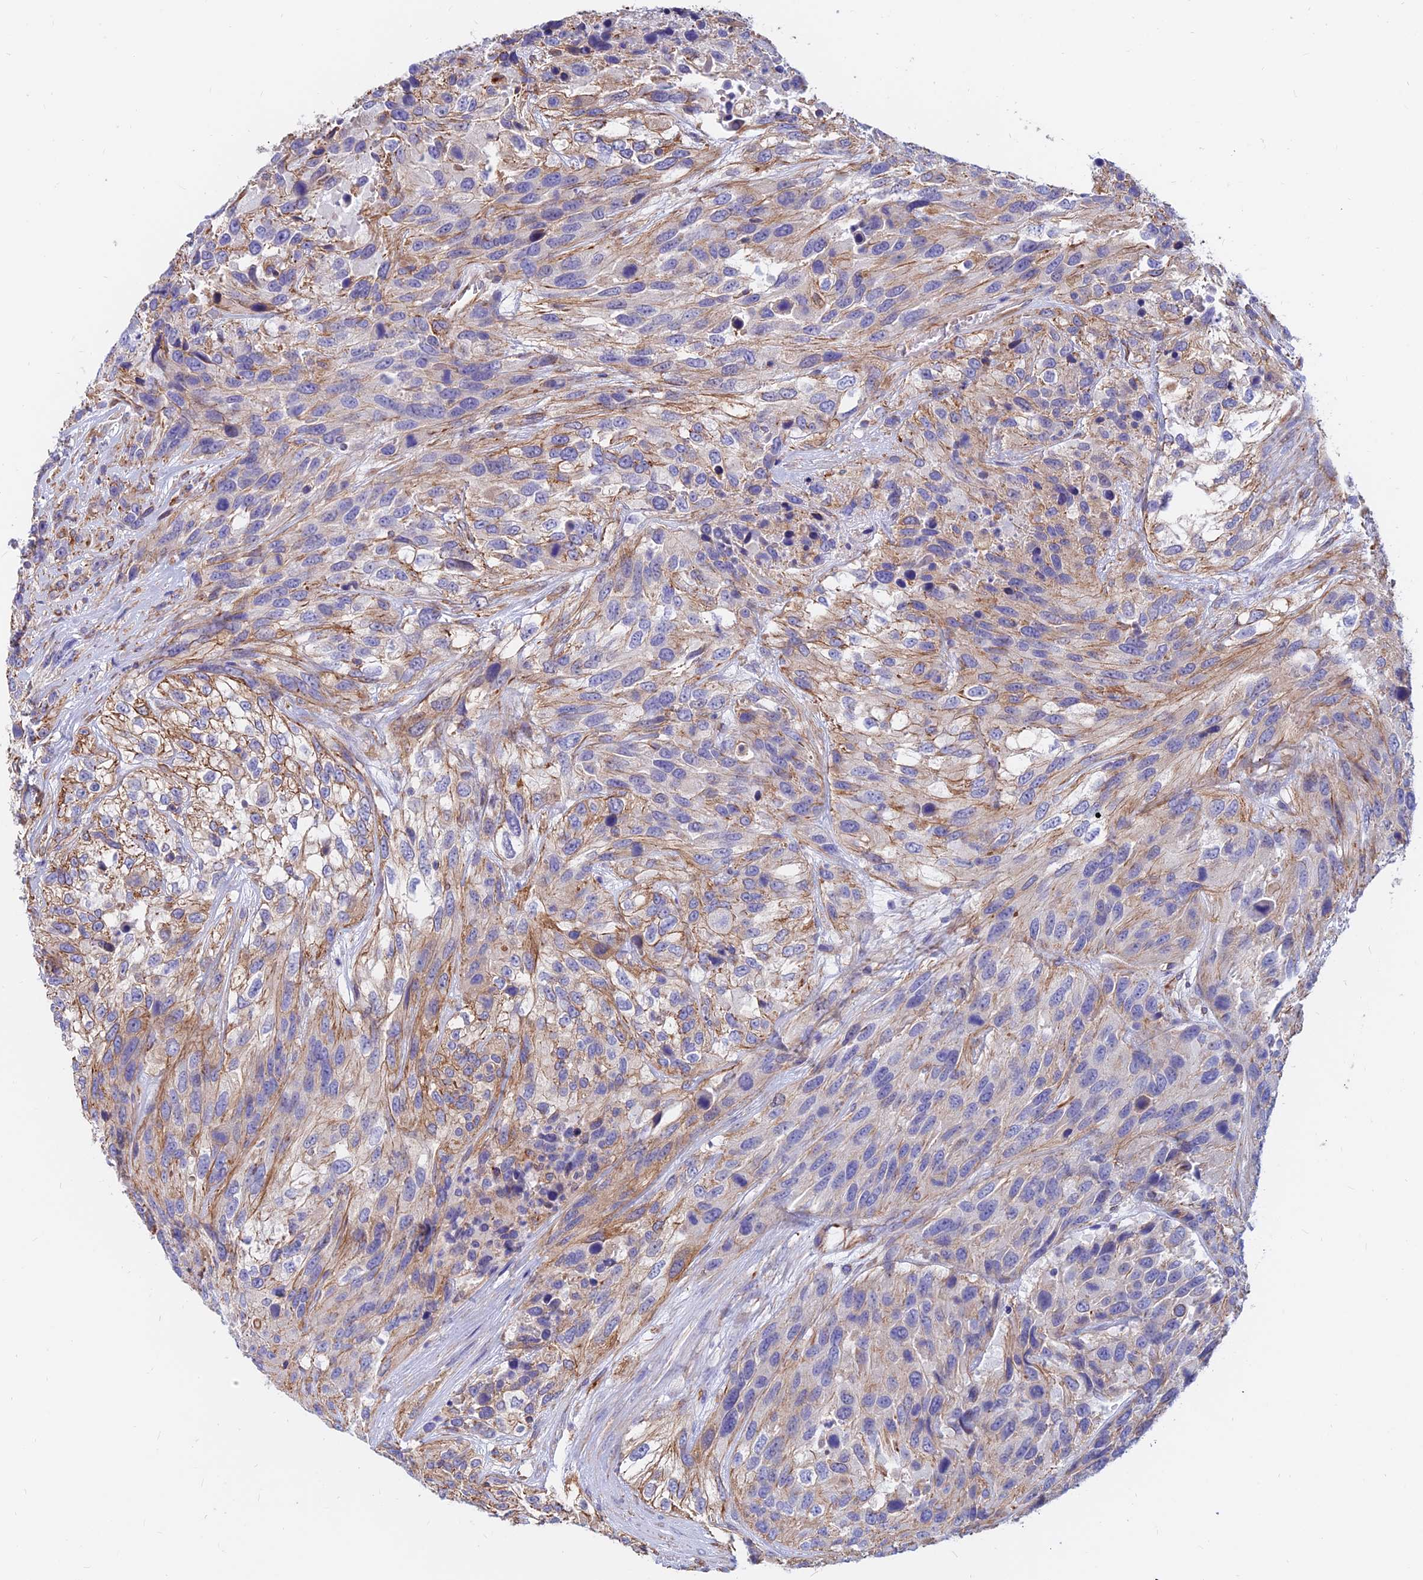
{"staining": {"intensity": "moderate", "quantity": "<25%", "location": "cytoplasmic/membranous"}, "tissue": "urothelial cancer", "cell_type": "Tumor cells", "image_type": "cancer", "snomed": [{"axis": "morphology", "description": "Urothelial carcinoma, High grade"}, {"axis": "topography", "description": "Urinary bladder"}], "caption": "A low amount of moderate cytoplasmic/membranous positivity is present in approximately <25% of tumor cells in urothelial cancer tissue.", "gene": "CDK18", "patient": {"sex": "female", "age": 70}}